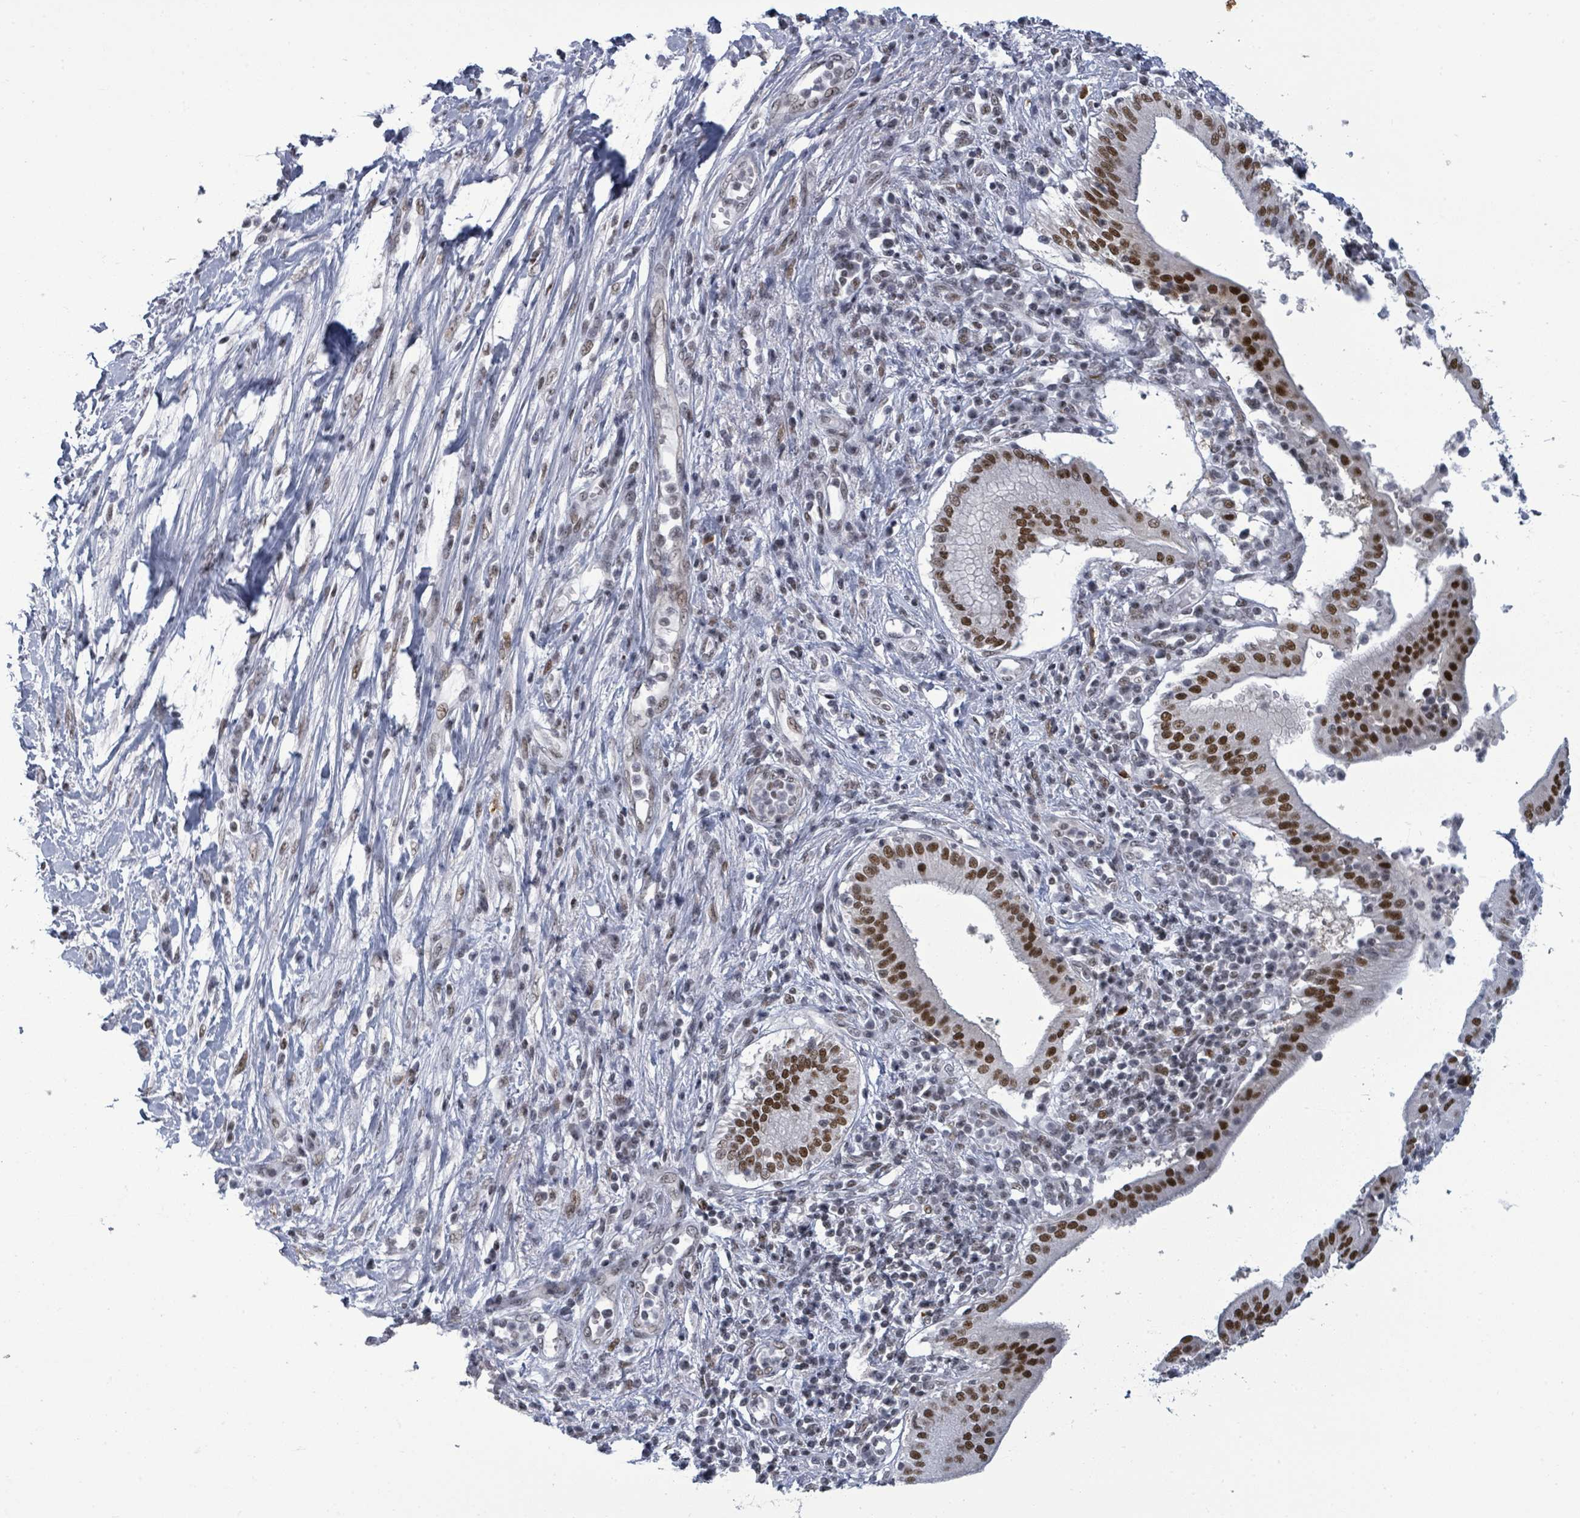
{"staining": {"intensity": "strong", "quantity": ">75%", "location": "nuclear"}, "tissue": "pancreatic cancer", "cell_type": "Tumor cells", "image_type": "cancer", "snomed": [{"axis": "morphology", "description": "Adenocarcinoma, NOS"}, {"axis": "topography", "description": "Pancreas"}], "caption": "An image showing strong nuclear expression in about >75% of tumor cells in pancreatic cancer, as visualized by brown immunohistochemical staining.", "gene": "ERCC5", "patient": {"sex": "male", "age": 68}}